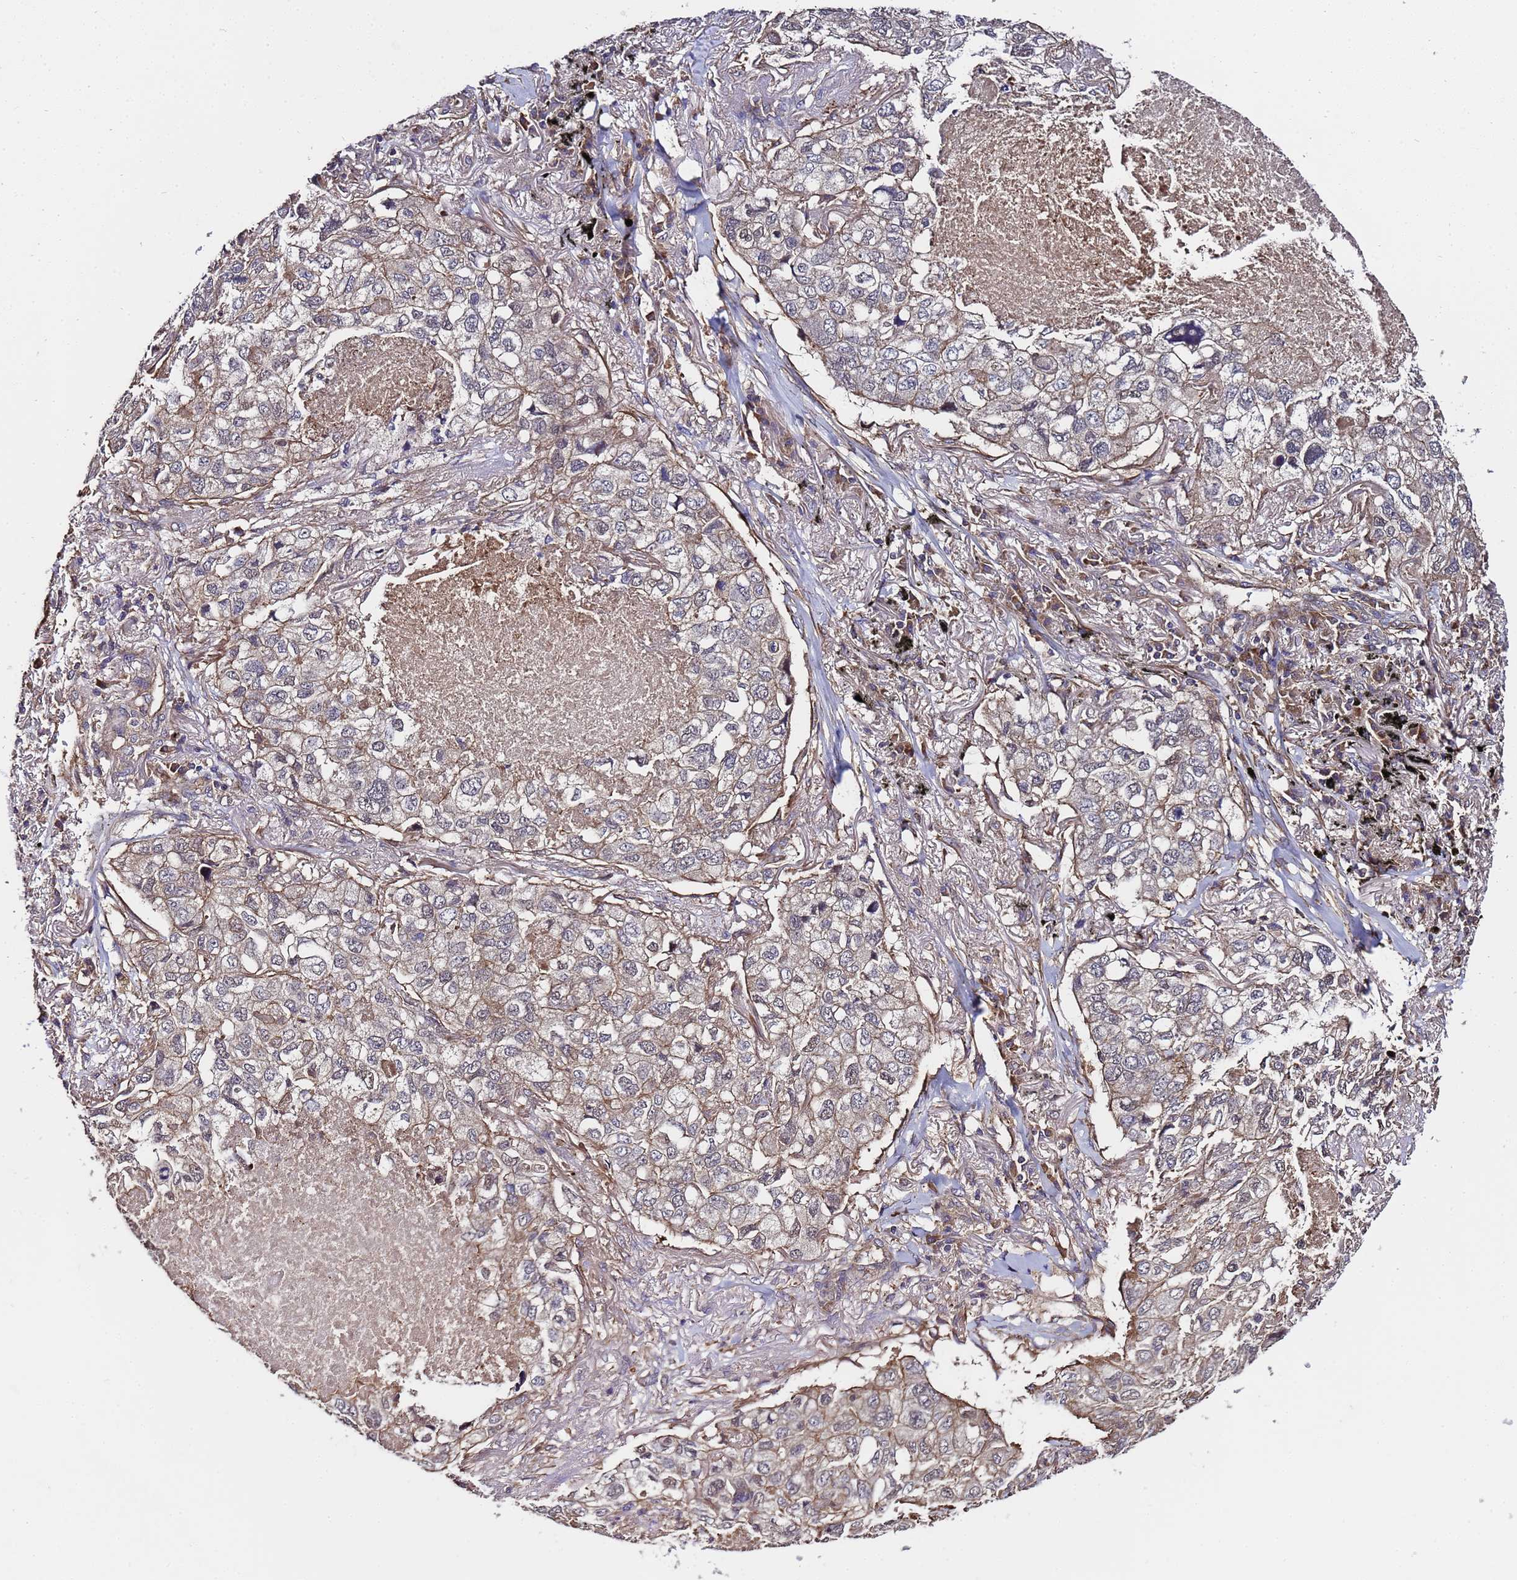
{"staining": {"intensity": "weak", "quantity": "<25%", "location": "cytoplasmic/membranous"}, "tissue": "lung cancer", "cell_type": "Tumor cells", "image_type": "cancer", "snomed": [{"axis": "morphology", "description": "Adenocarcinoma, NOS"}, {"axis": "topography", "description": "Lung"}], "caption": "Immunohistochemistry histopathology image of neoplastic tissue: lung cancer (adenocarcinoma) stained with DAB shows no significant protein expression in tumor cells.", "gene": "GSTCD", "patient": {"sex": "male", "age": 65}}